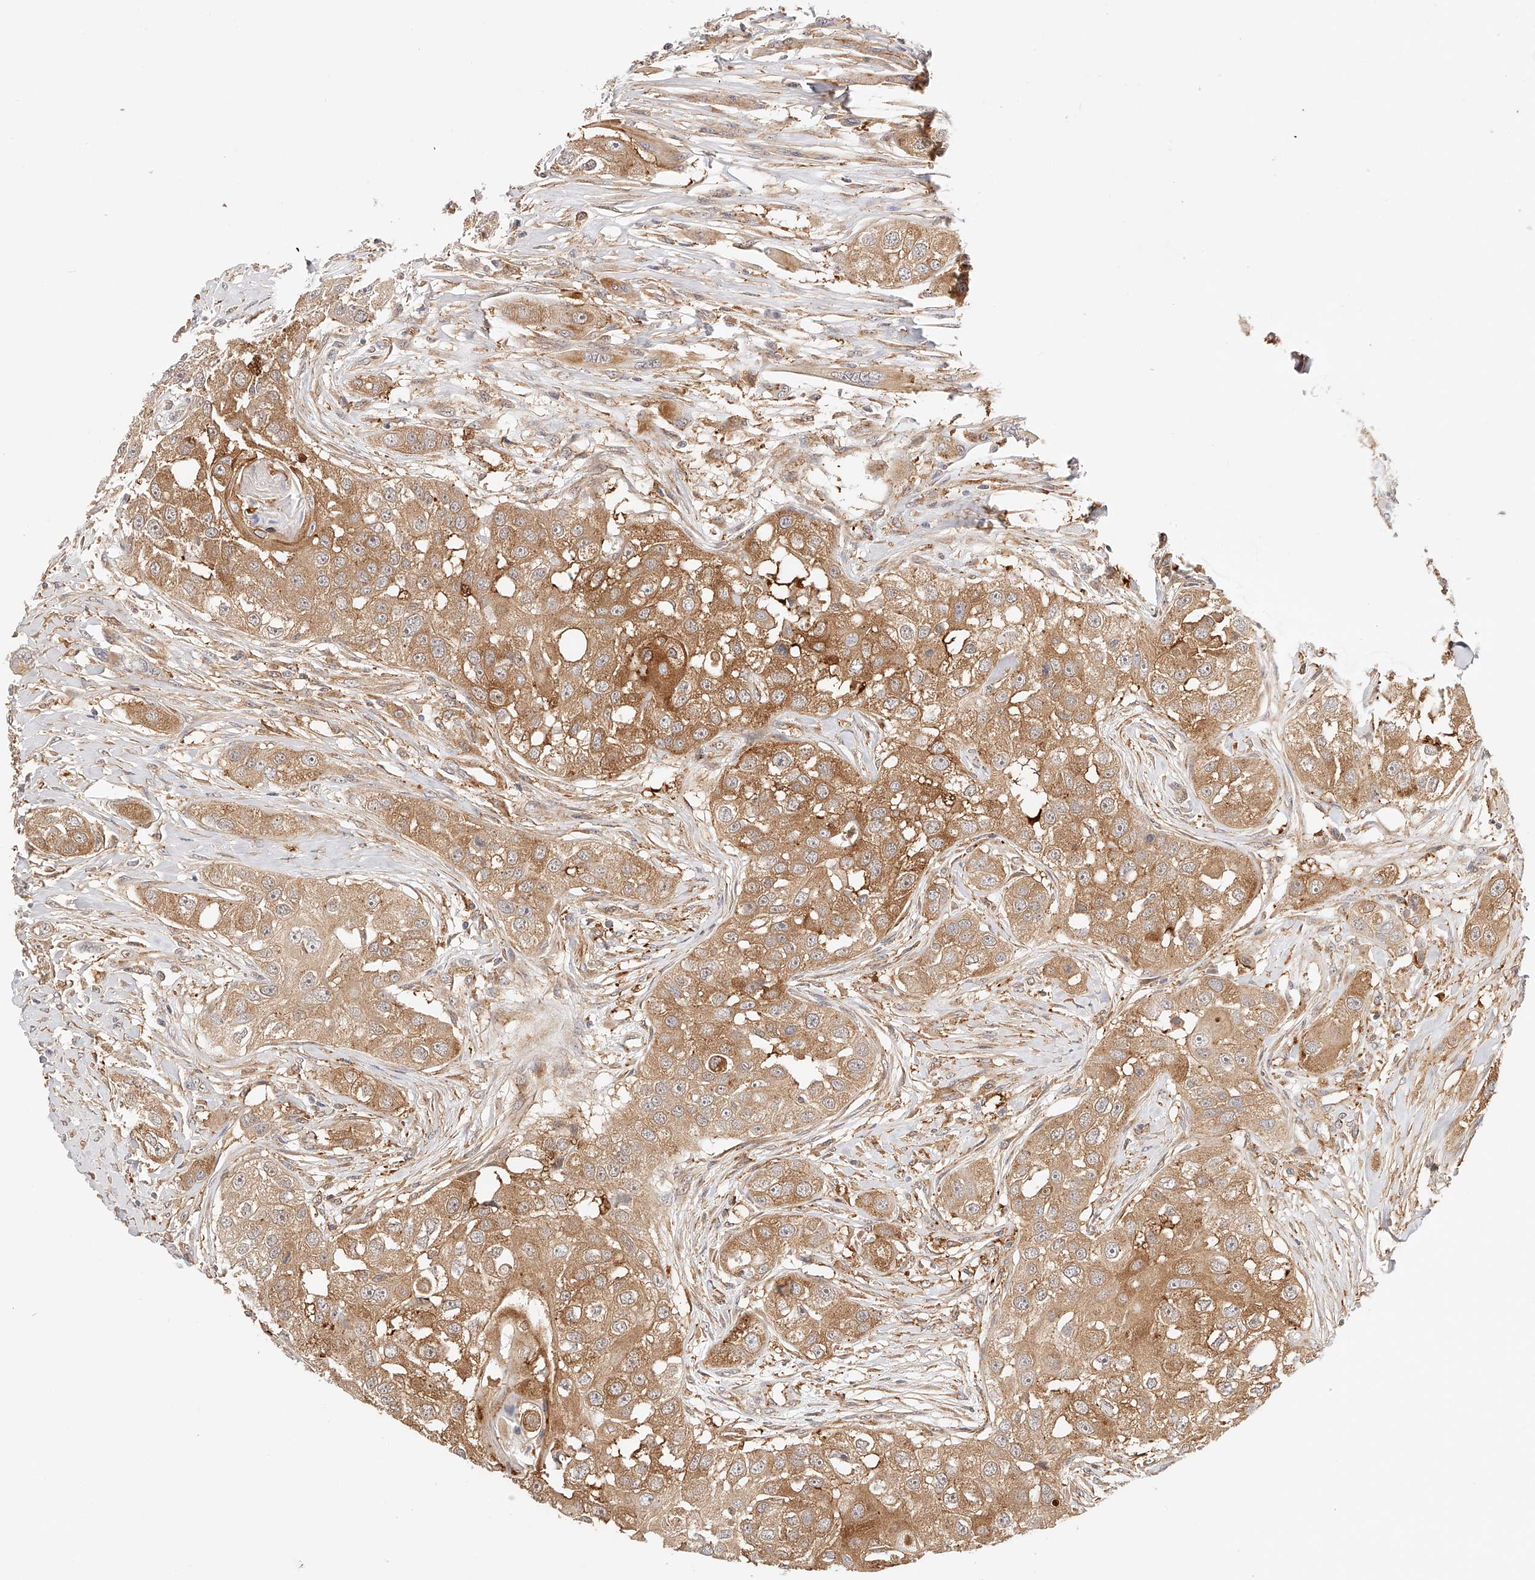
{"staining": {"intensity": "moderate", "quantity": ">75%", "location": "cytoplasmic/membranous"}, "tissue": "head and neck cancer", "cell_type": "Tumor cells", "image_type": "cancer", "snomed": [{"axis": "morphology", "description": "Normal tissue, NOS"}, {"axis": "morphology", "description": "Squamous cell carcinoma, NOS"}, {"axis": "topography", "description": "Skeletal muscle"}, {"axis": "topography", "description": "Head-Neck"}], "caption": "A brown stain highlights moderate cytoplasmic/membranous expression of a protein in head and neck cancer tumor cells. The protein of interest is shown in brown color, while the nuclei are stained blue.", "gene": "SYNC", "patient": {"sex": "male", "age": 51}}